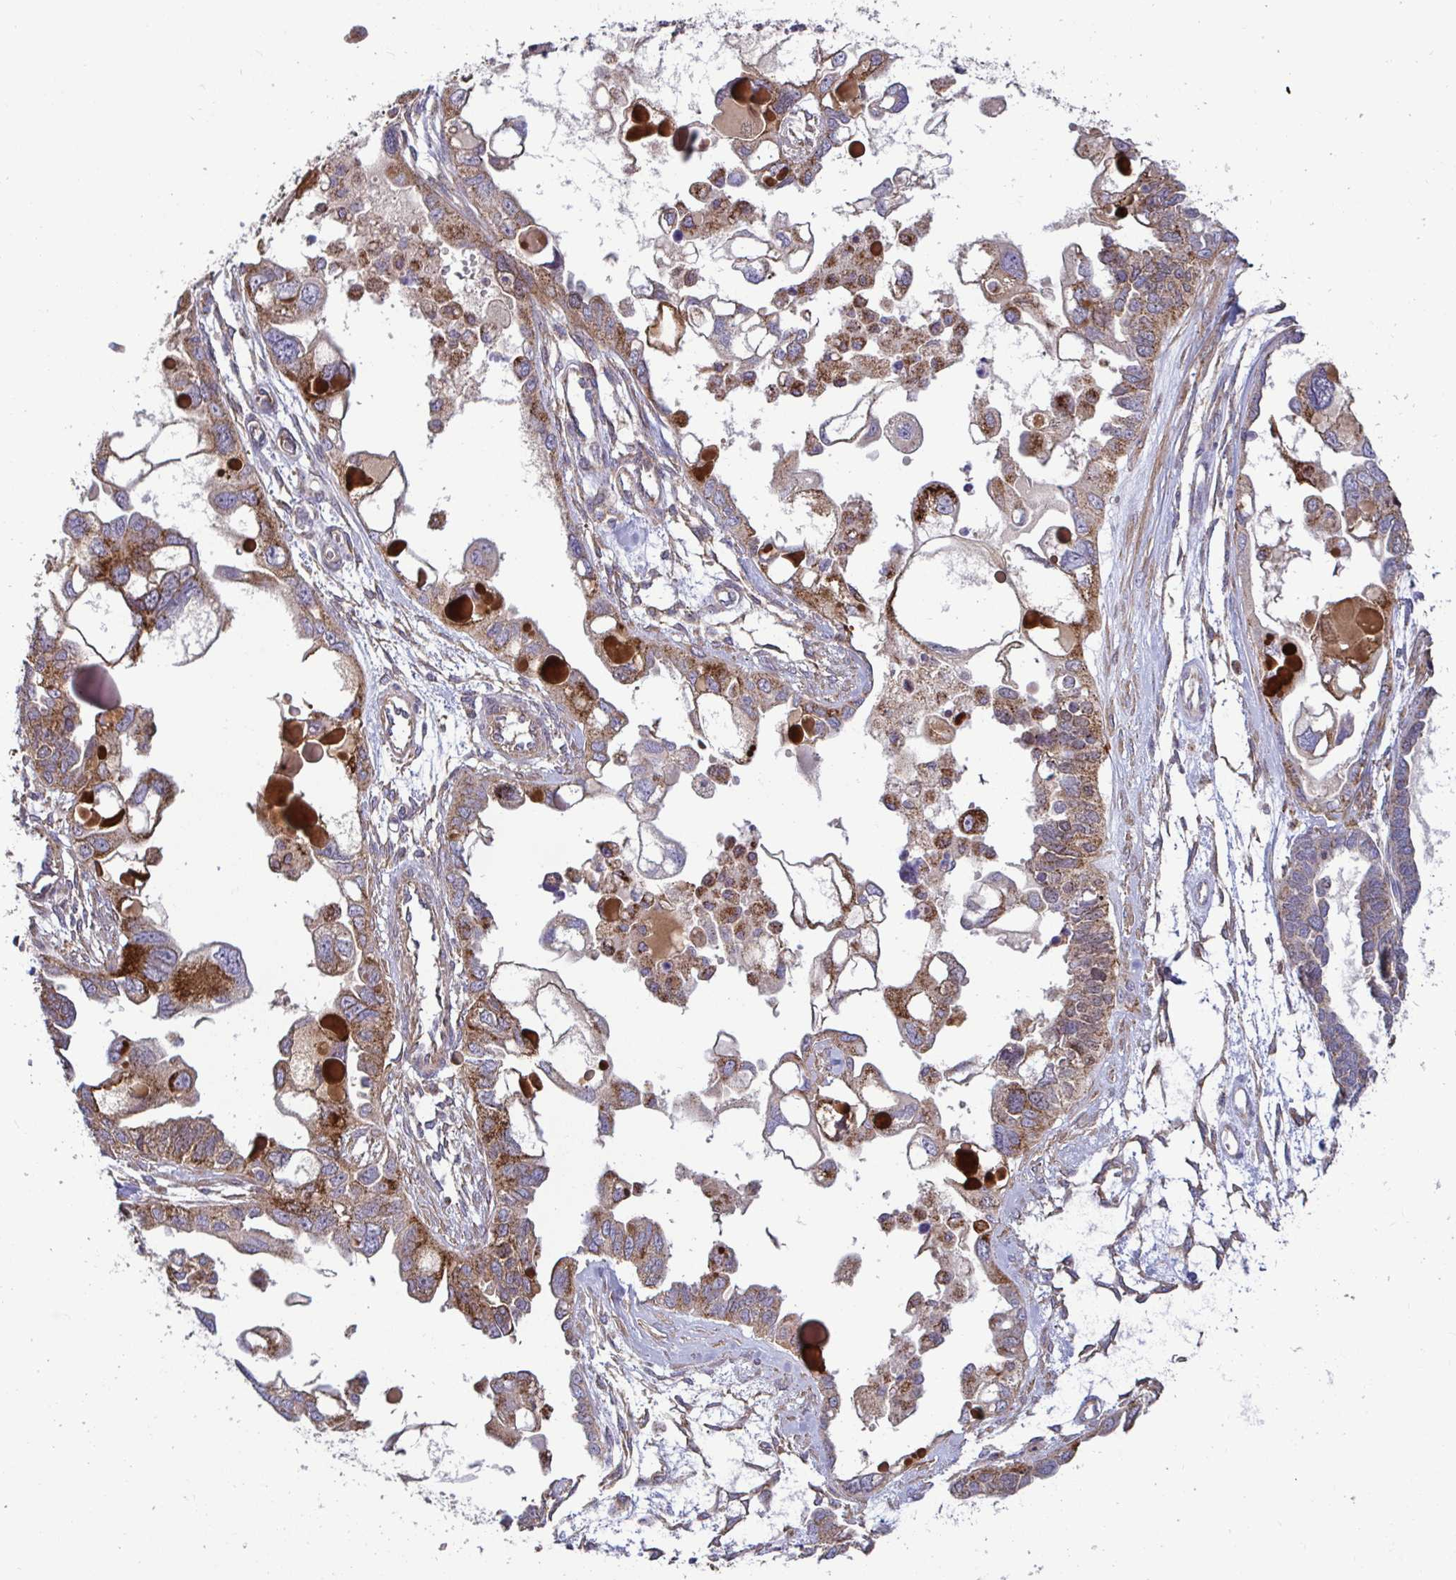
{"staining": {"intensity": "moderate", "quantity": ">75%", "location": "cytoplasmic/membranous"}, "tissue": "ovarian cancer", "cell_type": "Tumor cells", "image_type": "cancer", "snomed": [{"axis": "morphology", "description": "Cystadenocarcinoma, serous, NOS"}, {"axis": "topography", "description": "Ovary"}], "caption": "Moderate cytoplasmic/membranous expression for a protein is present in about >75% of tumor cells of ovarian cancer using IHC.", "gene": "SPRY1", "patient": {"sex": "female", "age": 51}}